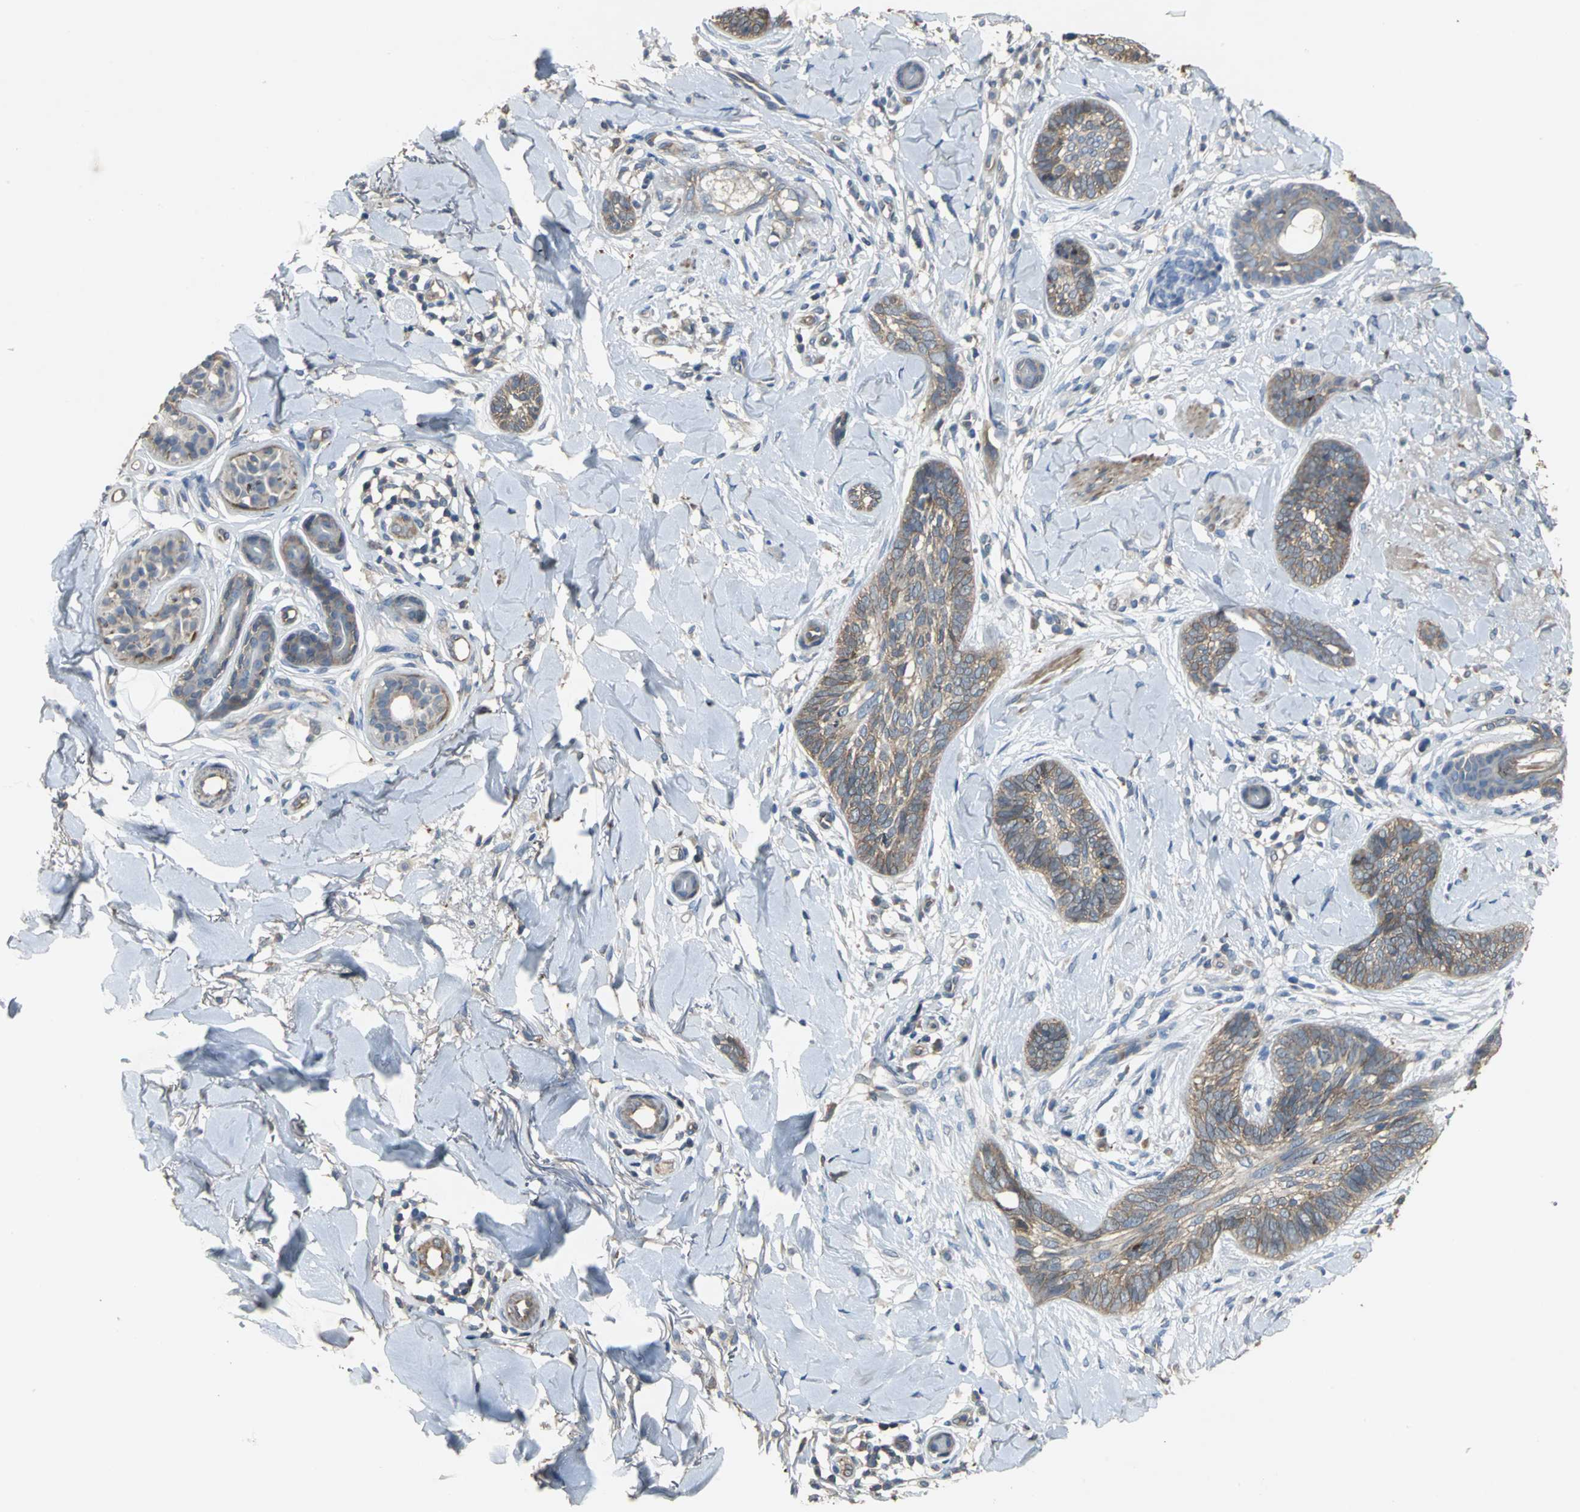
{"staining": {"intensity": "moderate", "quantity": ">75%", "location": "cytoplasmic/membranous"}, "tissue": "skin cancer", "cell_type": "Tumor cells", "image_type": "cancer", "snomed": [{"axis": "morphology", "description": "Basal cell carcinoma"}, {"axis": "topography", "description": "Skin"}], "caption": "A high-resolution photomicrograph shows immunohistochemistry (IHC) staining of basal cell carcinoma (skin), which reveals moderate cytoplasmic/membranous expression in approximately >75% of tumor cells. (IHC, brightfield microscopy, high magnification).", "gene": "MET", "patient": {"sex": "female", "age": 58}}